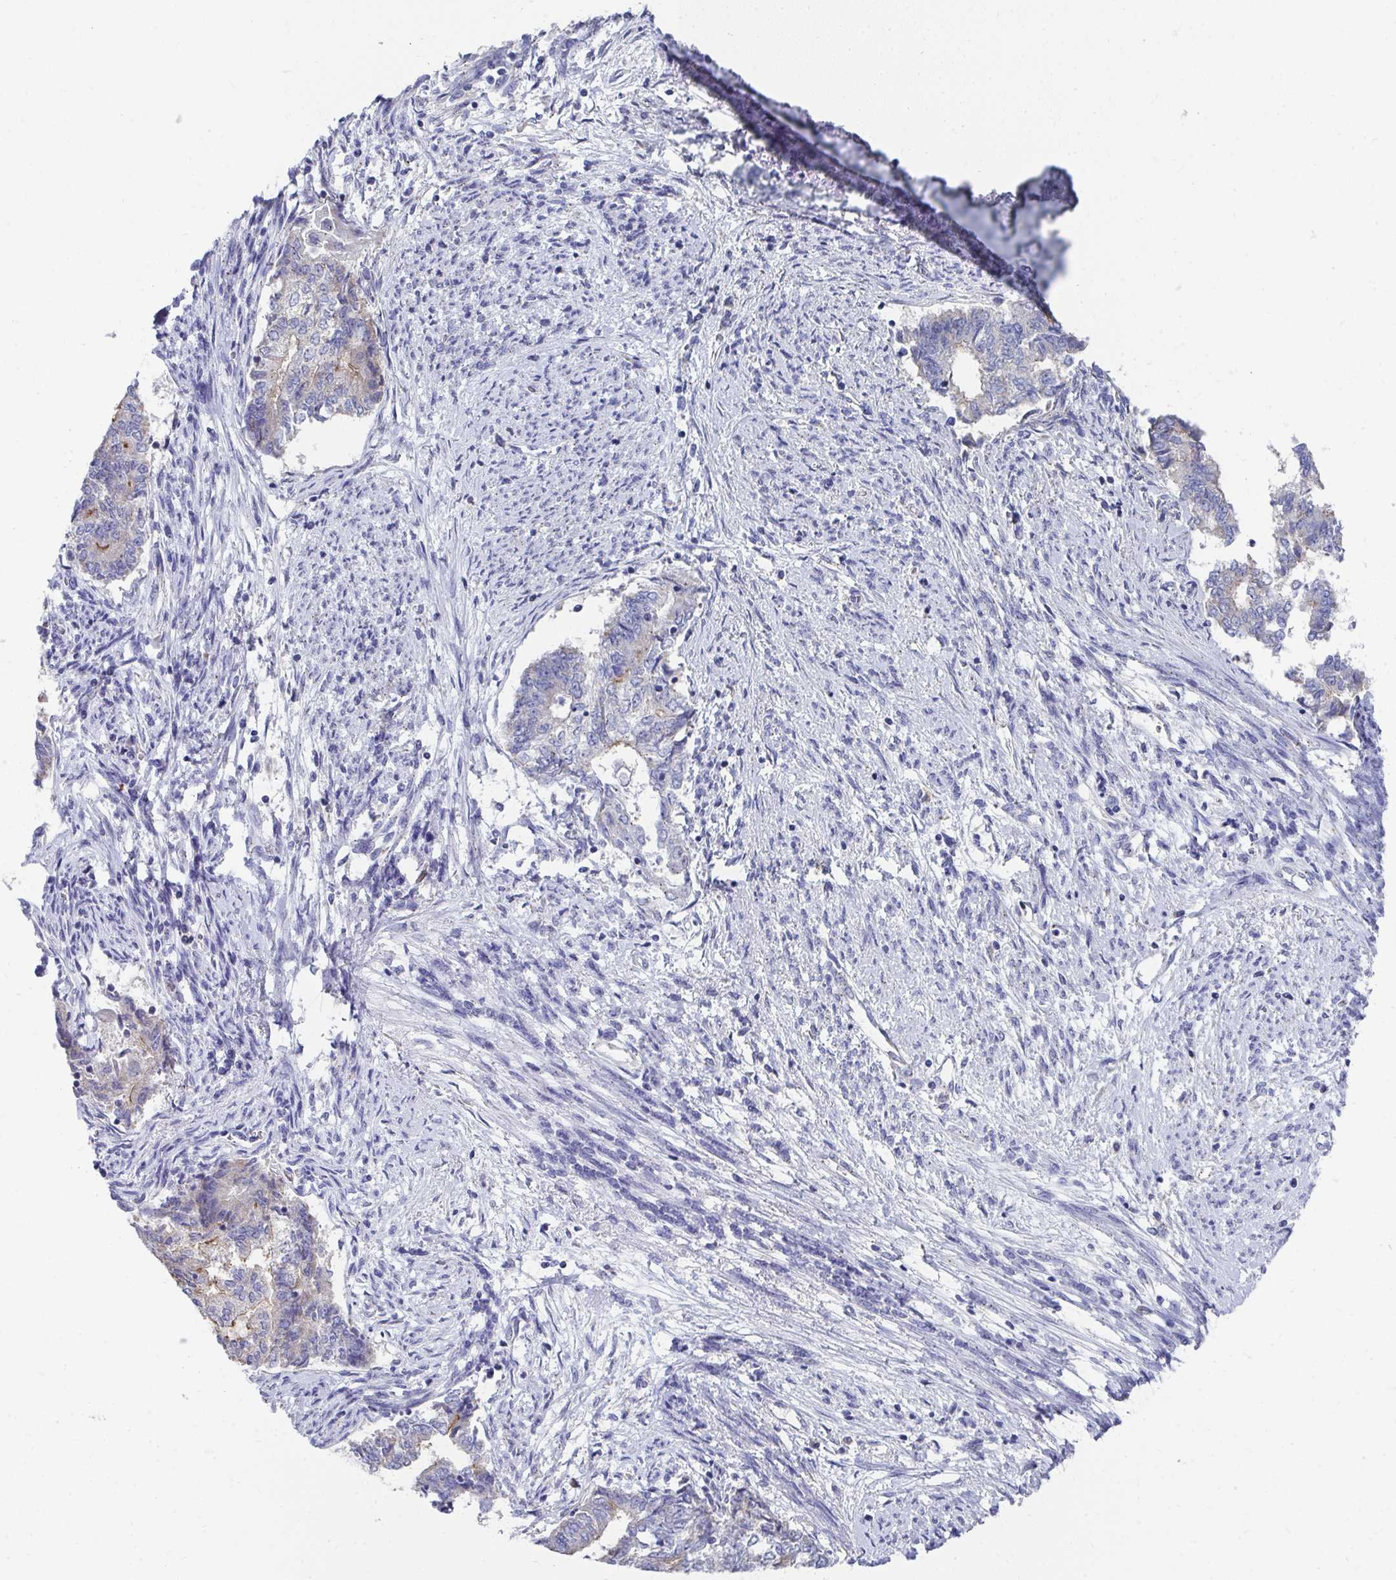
{"staining": {"intensity": "weak", "quantity": "<25%", "location": "cytoplasmic/membranous"}, "tissue": "endometrial cancer", "cell_type": "Tumor cells", "image_type": "cancer", "snomed": [{"axis": "morphology", "description": "Adenocarcinoma, NOS"}, {"axis": "topography", "description": "Endometrium"}], "caption": "IHC image of adenocarcinoma (endometrial) stained for a protein (brown), which shows no expression in tumor cells. Nuclei are stained in blue.", "gene": "TMPRSS2", "patient": {"sex": "female", "age": 65}}